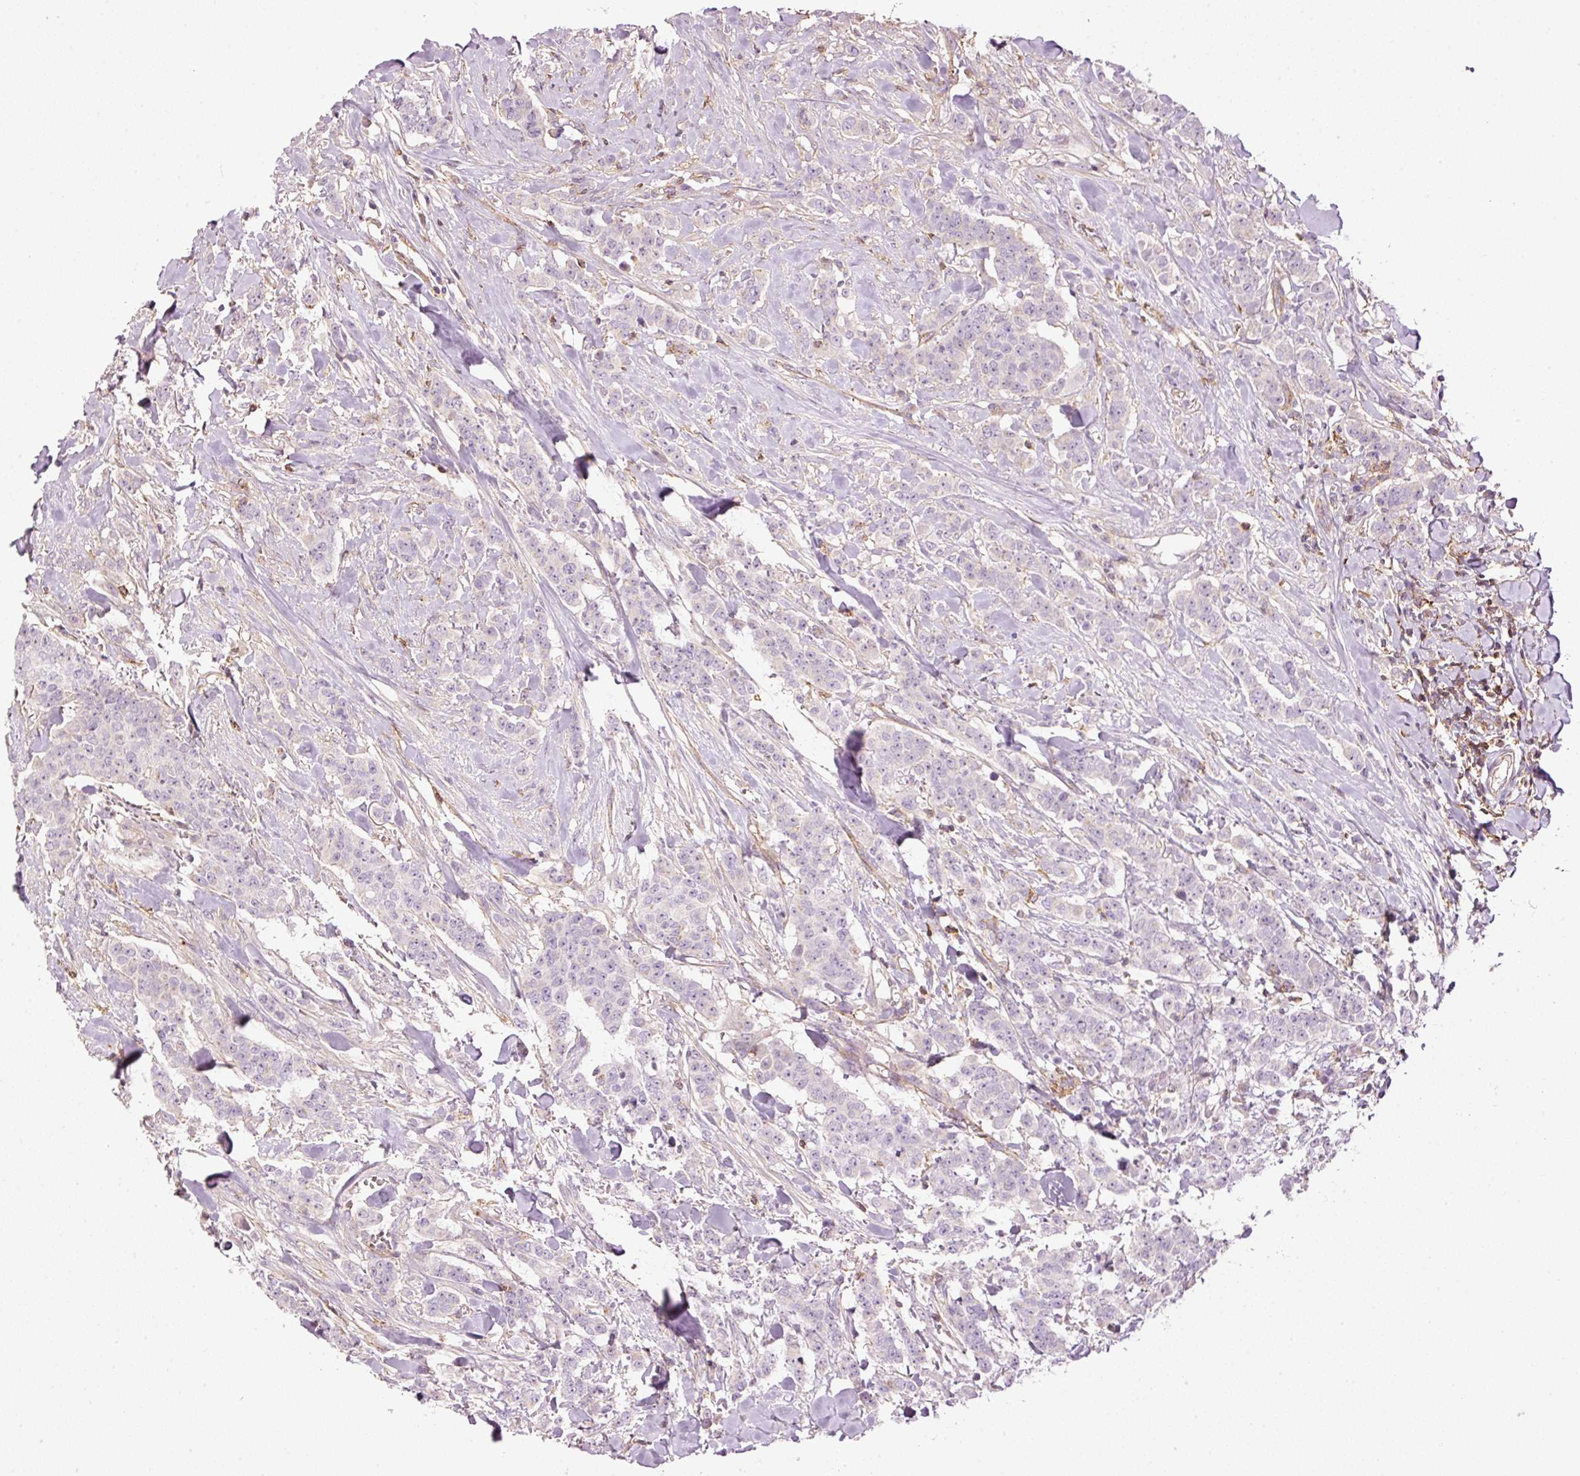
{"staining": {"intensity": "negative", "quantity": "none", "location": "none"}, "tissue": "breast cancer", "cell_type": "Tumor cells", "image_type": "cancer", "snomed": [{"axis": "morphology", "description": "Duct carcinoma"}, {"axis": "topography", "description": "Breast"}], "caption": "This is a micrograph of IHC staining of breast intraductal carcinoma, which shows no positivity in tumor cells.", "gene": "SIPA1", "patient": {"sex": "female", "age": 40}}